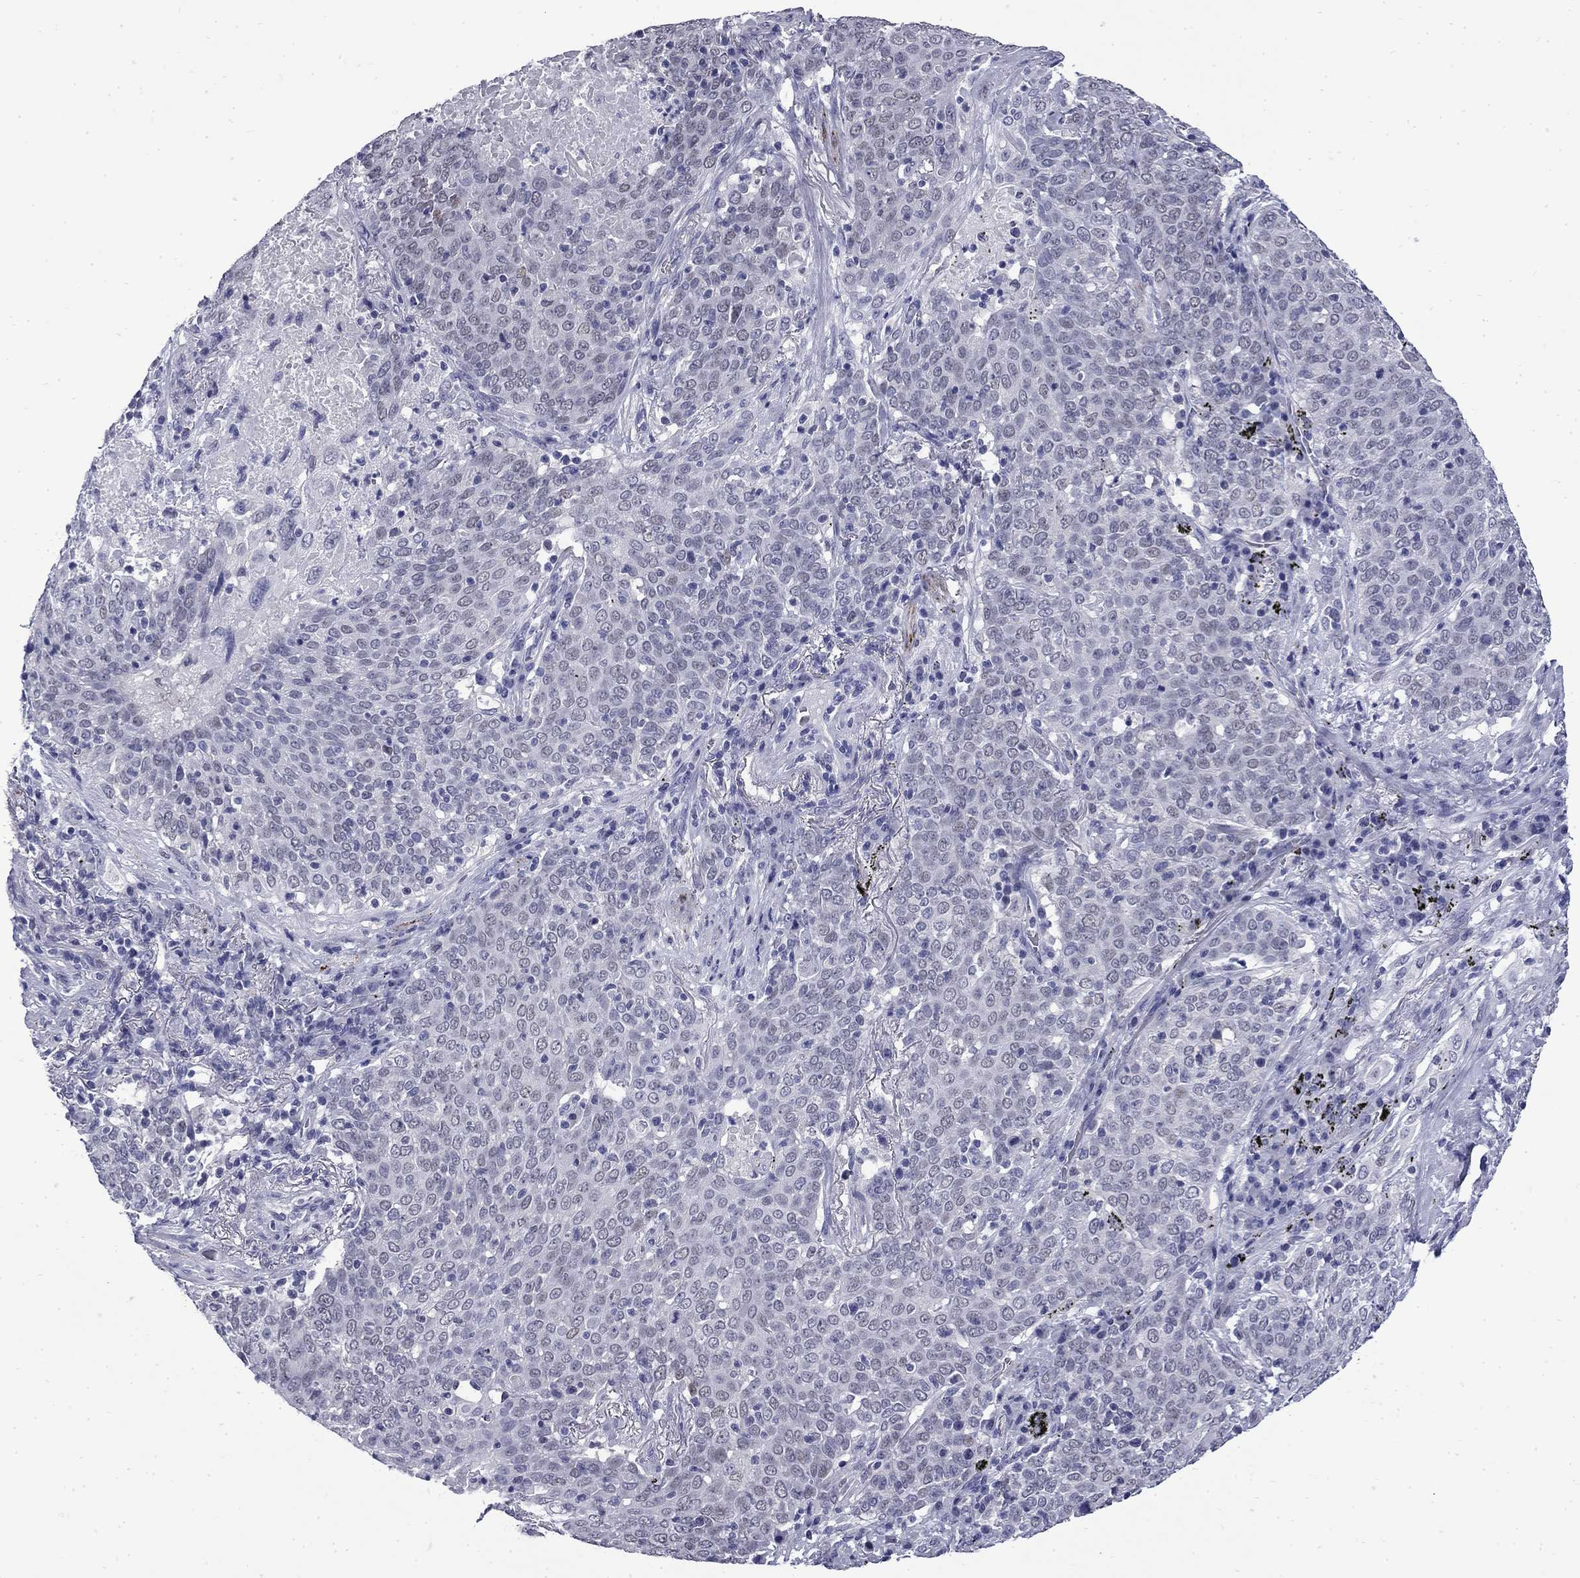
{"staining": {"intensity": "negative", "quantity": "none", "location": "none"}, "tissue": "lung cancer", "cell_type": "Tumor cells", "image_type": "cancer", "snomed": [{"axis": "morphology", "description": "Squamous cell carcinoma, NOS"}, {"axis": "topography", "description": "Lung"}], "caption": "Tumor cells show no significant staining in squamous cell carcinoma (lung).", "gene": "MGARP", "patient": {"sex": "male", "age": 82}}